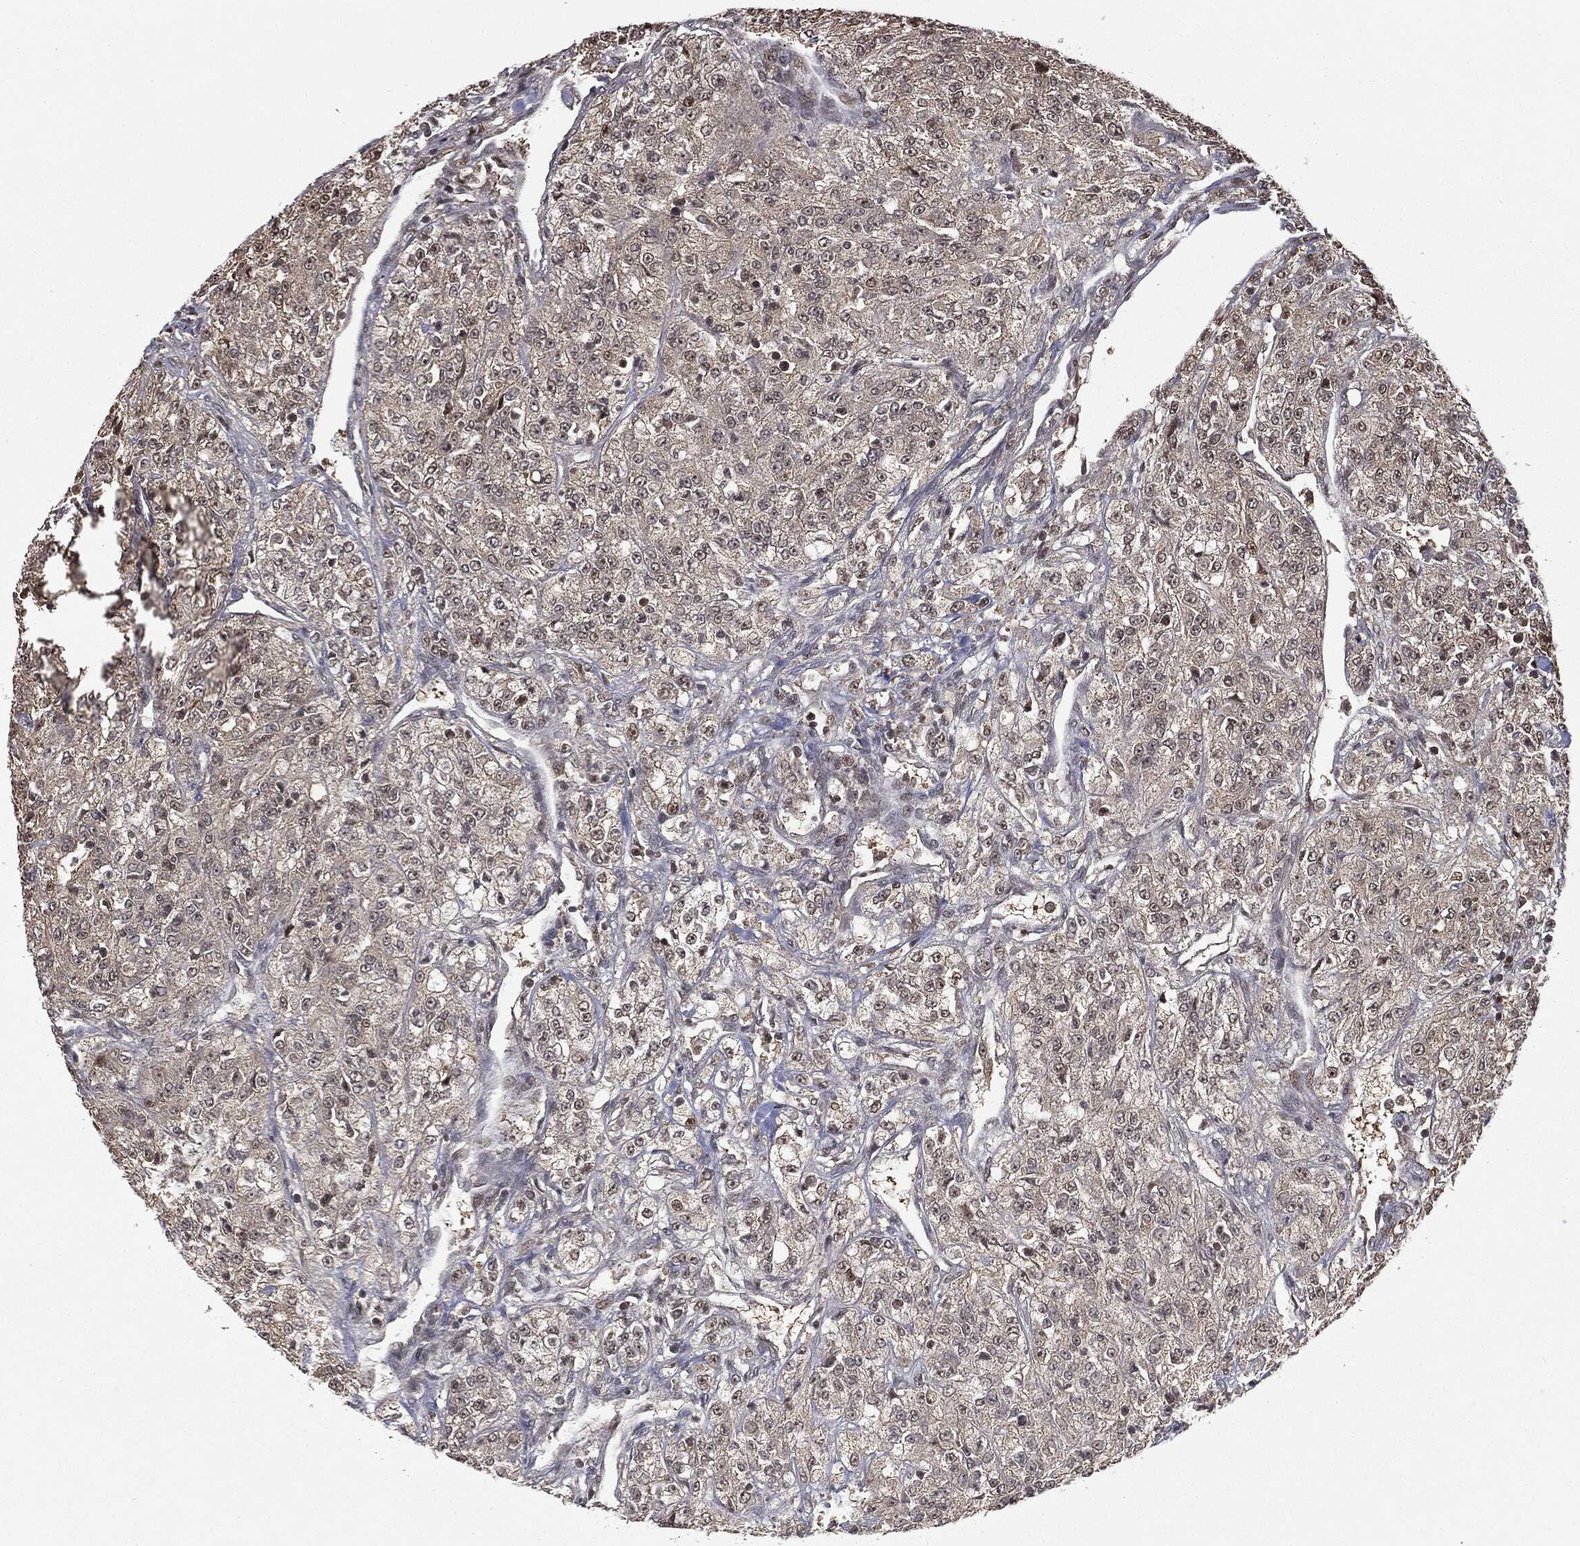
{"staining": {"intensity": "negative", "quantity": "none", "location": "none"}, "tissue": "renal cancer", "cell_type": "Tumor cells", "image_type": "cancer", "snomed": [{"axis": "morphology", "description": "Adenocarcinoma, NOS"}, {"axis": "topography", "description": "Kidney"}], "caption": "Immunohistochemistry of human renal cancer (adenocarcinoma) demonstrates no positivity in tumor cells.", "gene": "ZNHIT6", "patient": {"sex": "female", "age": 63}}